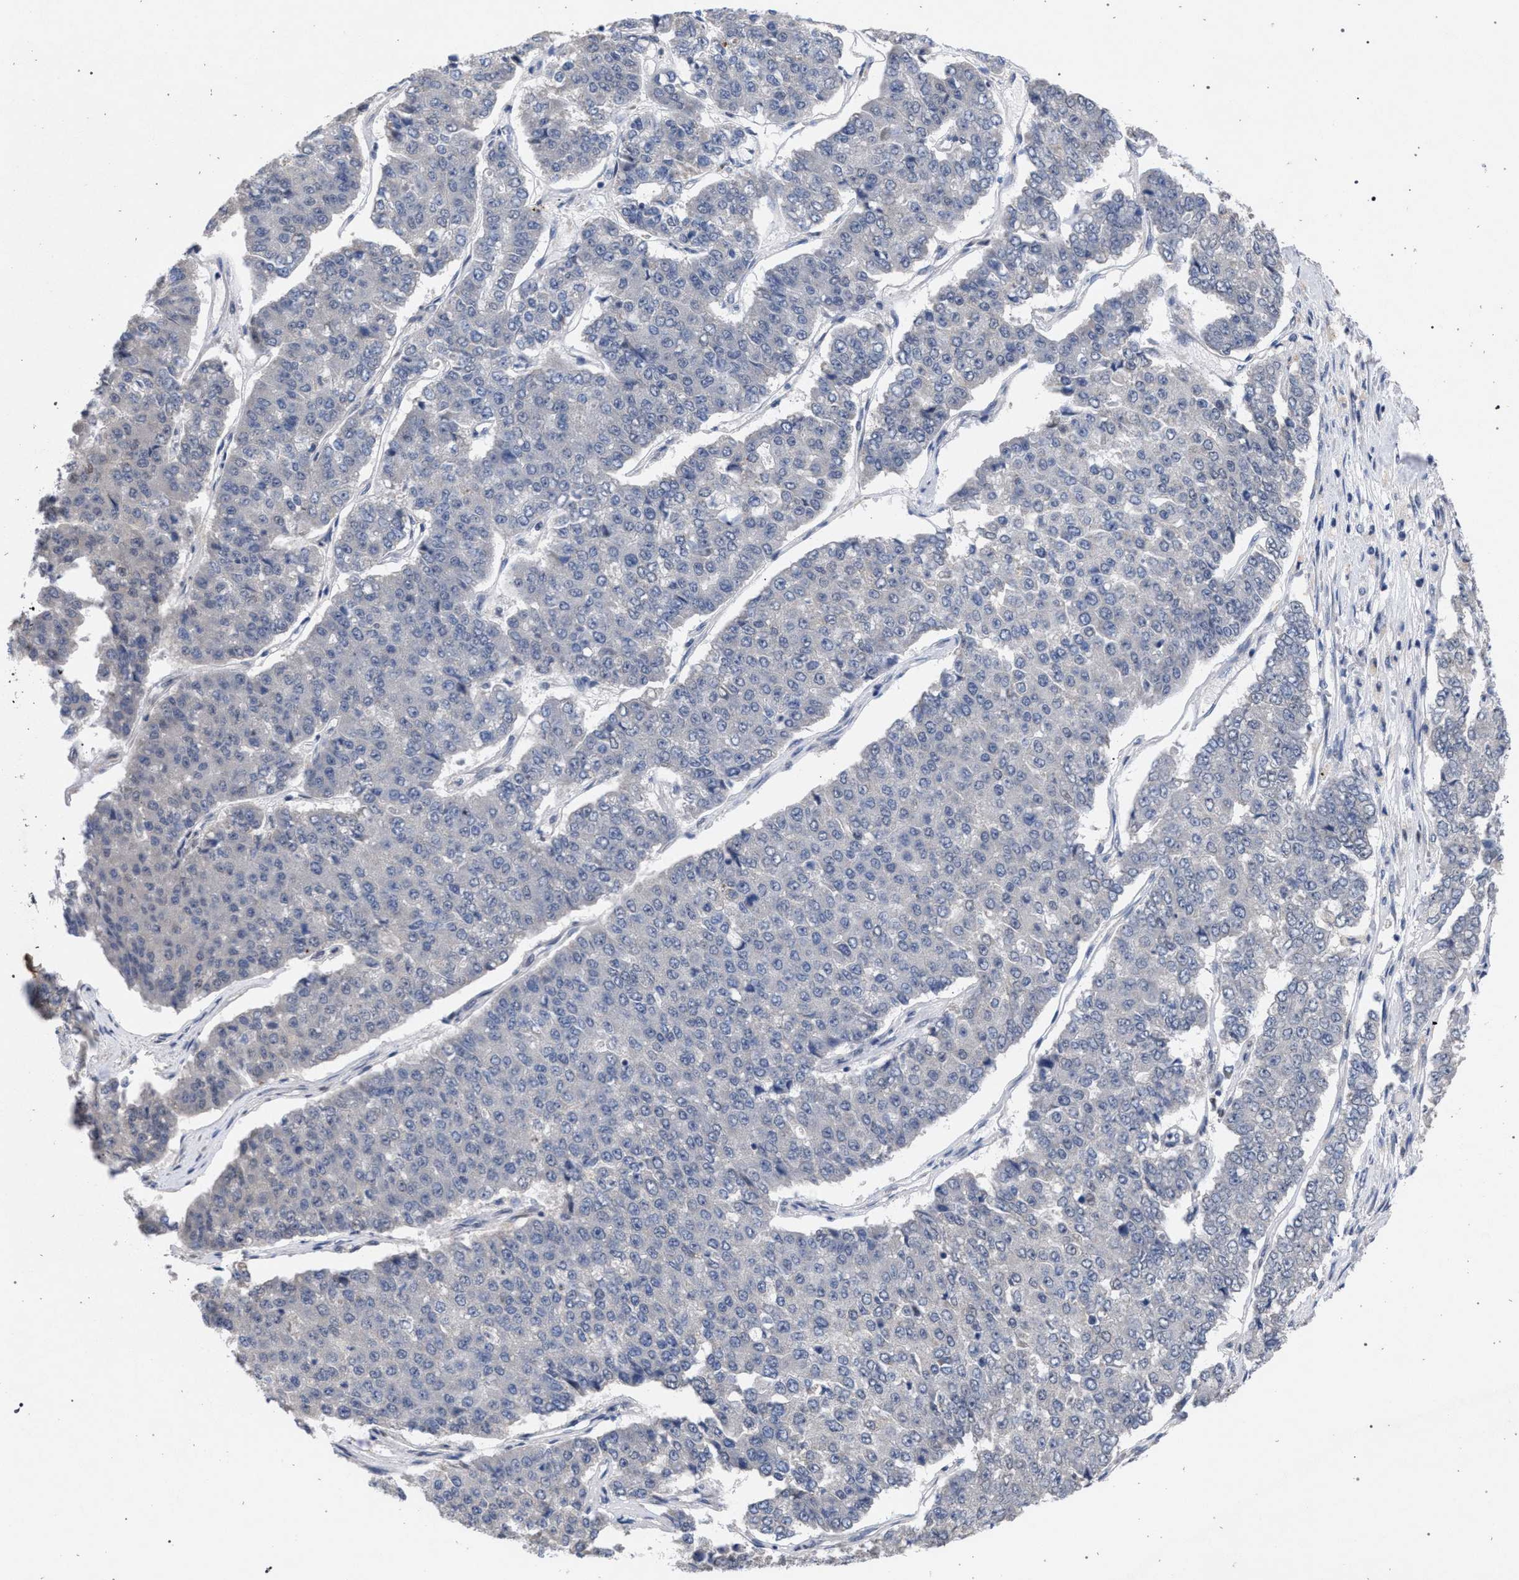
{"staining": {"intensity": "negative", "quantity": "none", "location": "none"}, "tissue": "pancreatic cancer", "cell_type": "Tumor cells", "image_type": "cancer", "snomed": [{"axis": "morphology", "description": "Adenocarcinoma, NOS"}, {"axis": "topography", "description": "Pancreas"}], "caption": "Pancreatic cancer (adenocarcinoma) was stained to show a protein in brown. There is no significant positivity in tumor cells.", "gene": "GOLGA2", "patient": {"sex": "male", "age": 50}}